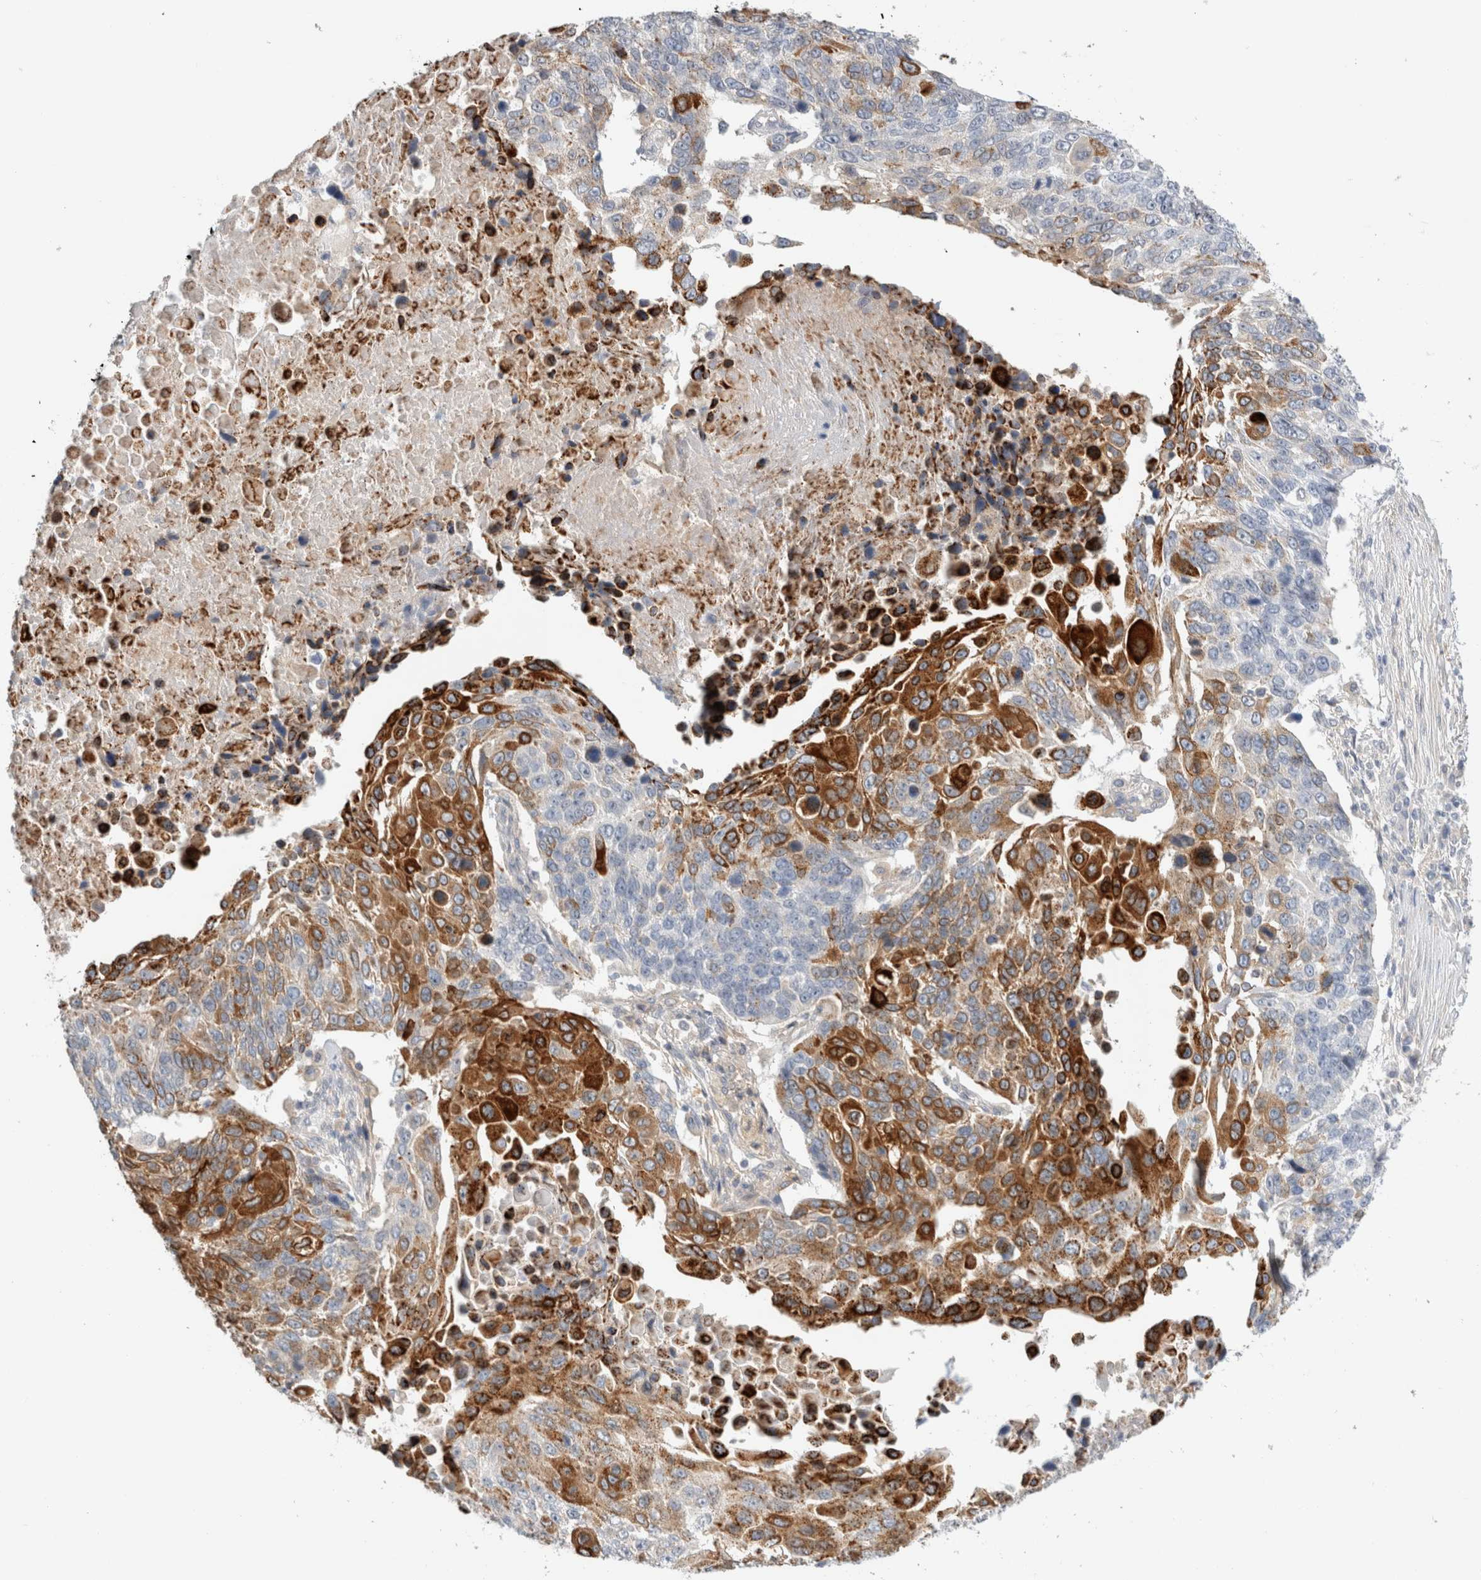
{"staining": {"intensity": "strong", "quantity": "25%-75%", "location": "cytoplasmic/membranous"}, "tissue": "lung cancer", "cell_type": "Tumor cells", "image_type": "cancer", "snomed": [{"axis": "morphology", "description": "Squamous cell carcinoma, NOS"}, {"axis": "topography", "description": "Lung"}], "caption": "DAB (3,3'-diaminobenzidine) immunohistochemical staining of lung cancer (squamous cell carcinoma) reveals strong cytoplasmic/membranous protein positivity in approximately 25%-75% of tumor cells.", "gene": "SDR16C5", "patient": {"sex": "male", "age": 66}}